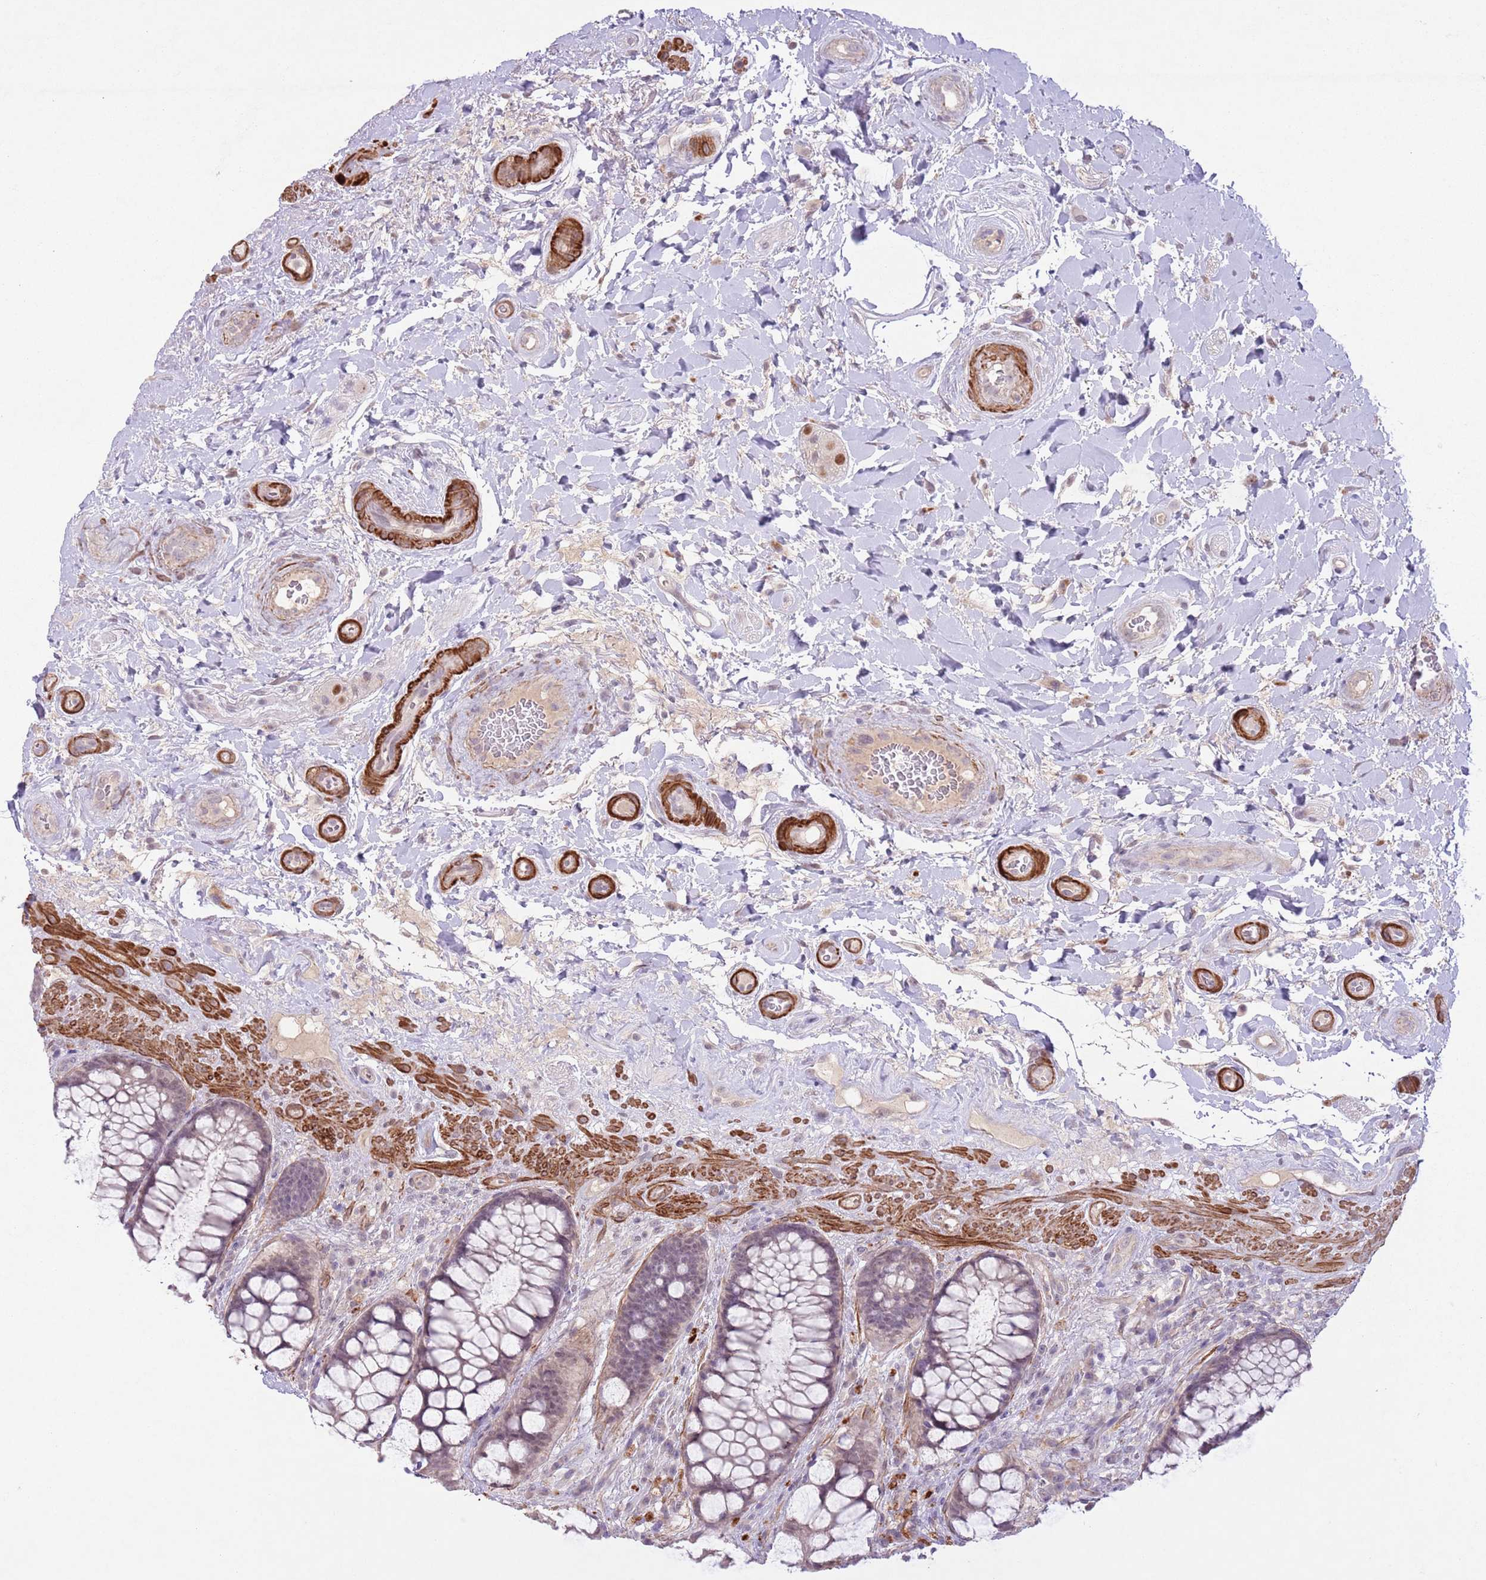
{"staining": {"intensity": "weak", "quantity": "25%-75%", "location": "nuclear"}, "tissue": "rectum", "cell_type": "Glandular cells", "image_type": "normal", "snomed": [{"axis": "morphology", "description": "Normal tissue, NOS"}, {"axis": "topography", "description": "Rectum"}], "caption": "Immunohistochemistry staining of unremarkable rectum, which reveals low levels of weak nuclear staining in about 25%-75% of glandular cells indicating weak nuclear protein staining. The staining was performed using DAB (brown) for protein detection and nuclei were counterstained in hematoxylin (blue).", "gene": "CCNI", "patient": {"sex": "female", "age": 58}}